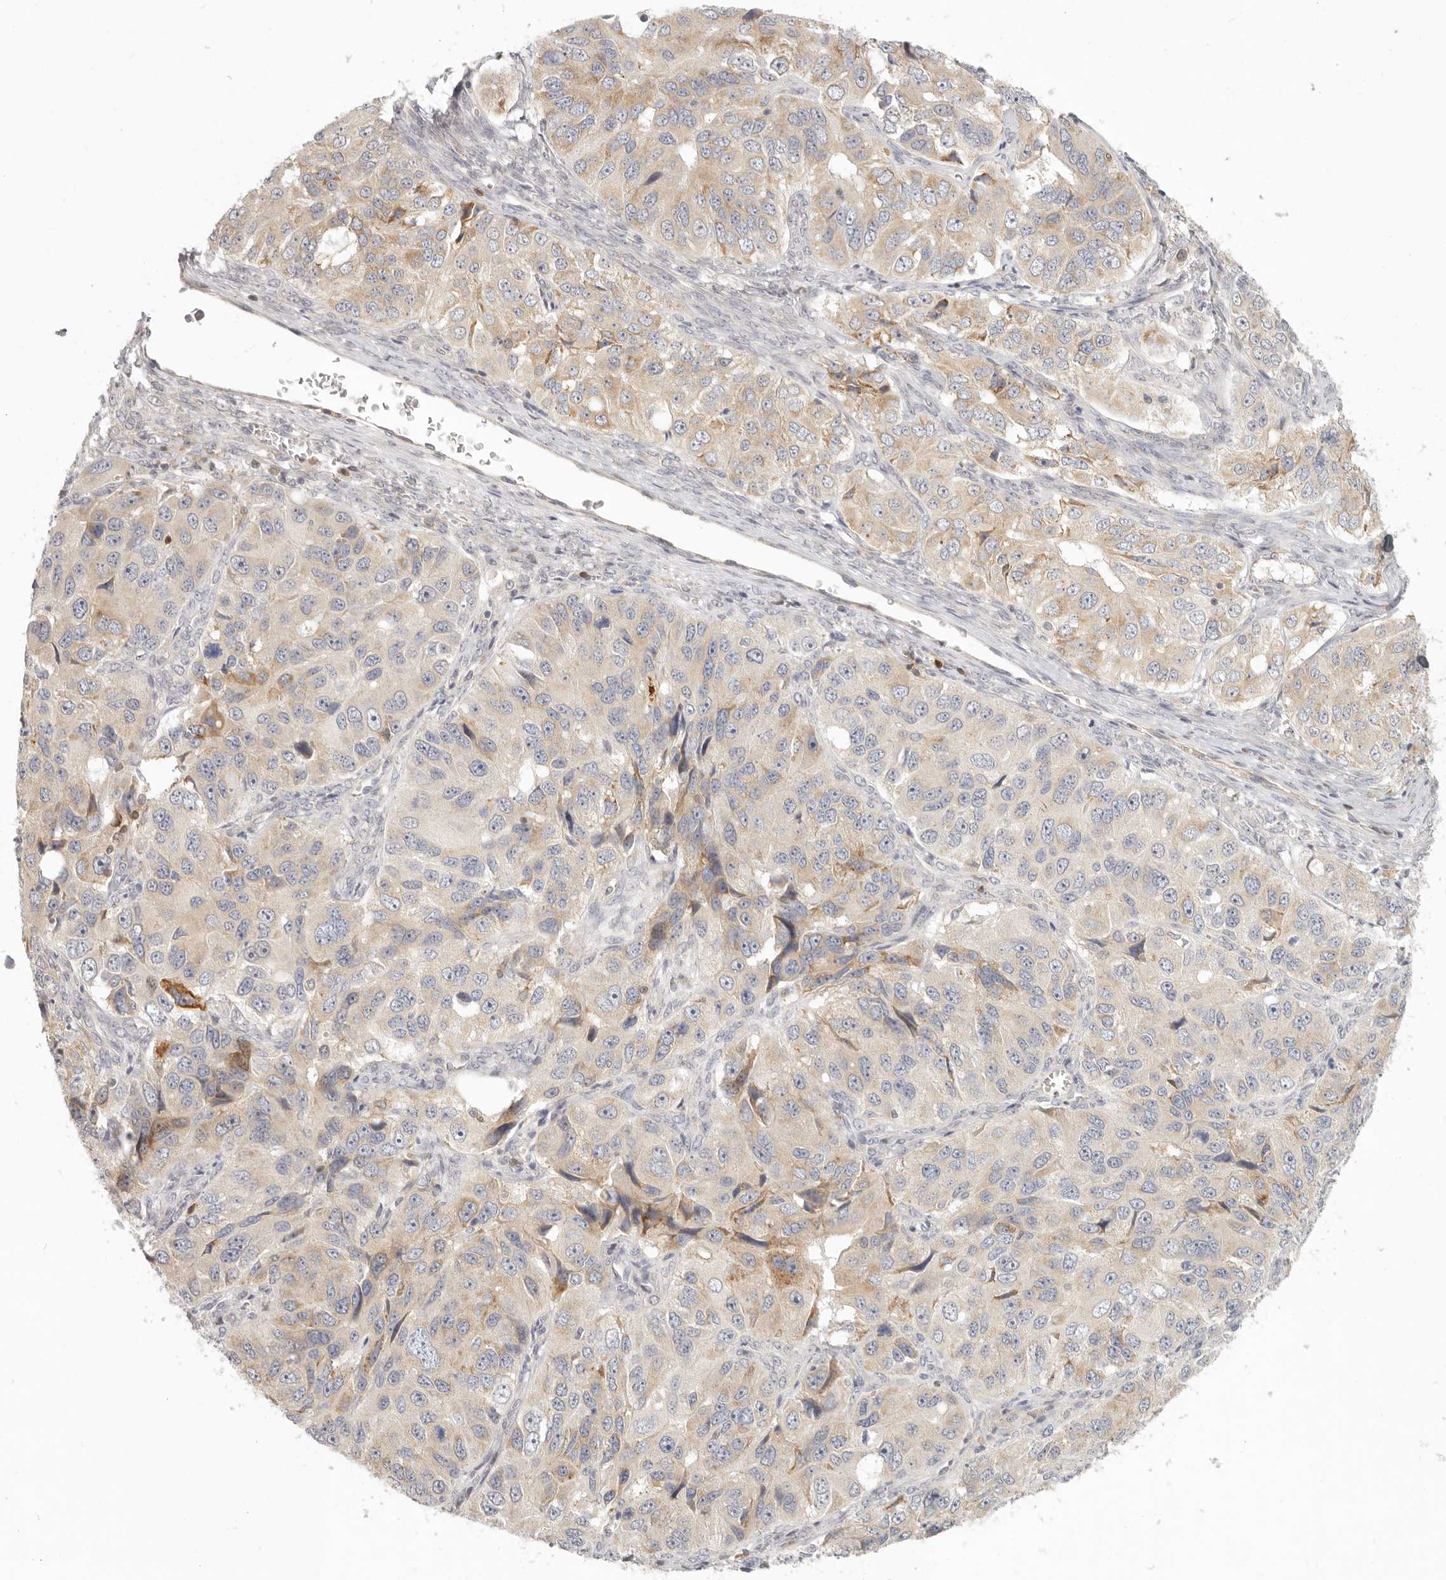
{"staining": {"intensity": "weak", "quantity": "25%-75%", "location": "cytoplasmic/membranous"}, "tissue": "ovarian cancer", "cell_type": "Tumor cells", "image_type": "cancer", "snomed": [{"axis": "morphology", "description": "Carcinoma, endometroid"}, {"axis": "topography", "description": "Ovary"}], "caption": "Tumor cells show low levels of weak cytoplasmic/membranous positivity in approximately 25%-75% of cells in endometroid carcinoma (ovarian).", "gene": "AHDC1", "patient": {"sex": "female", "age": 51}}